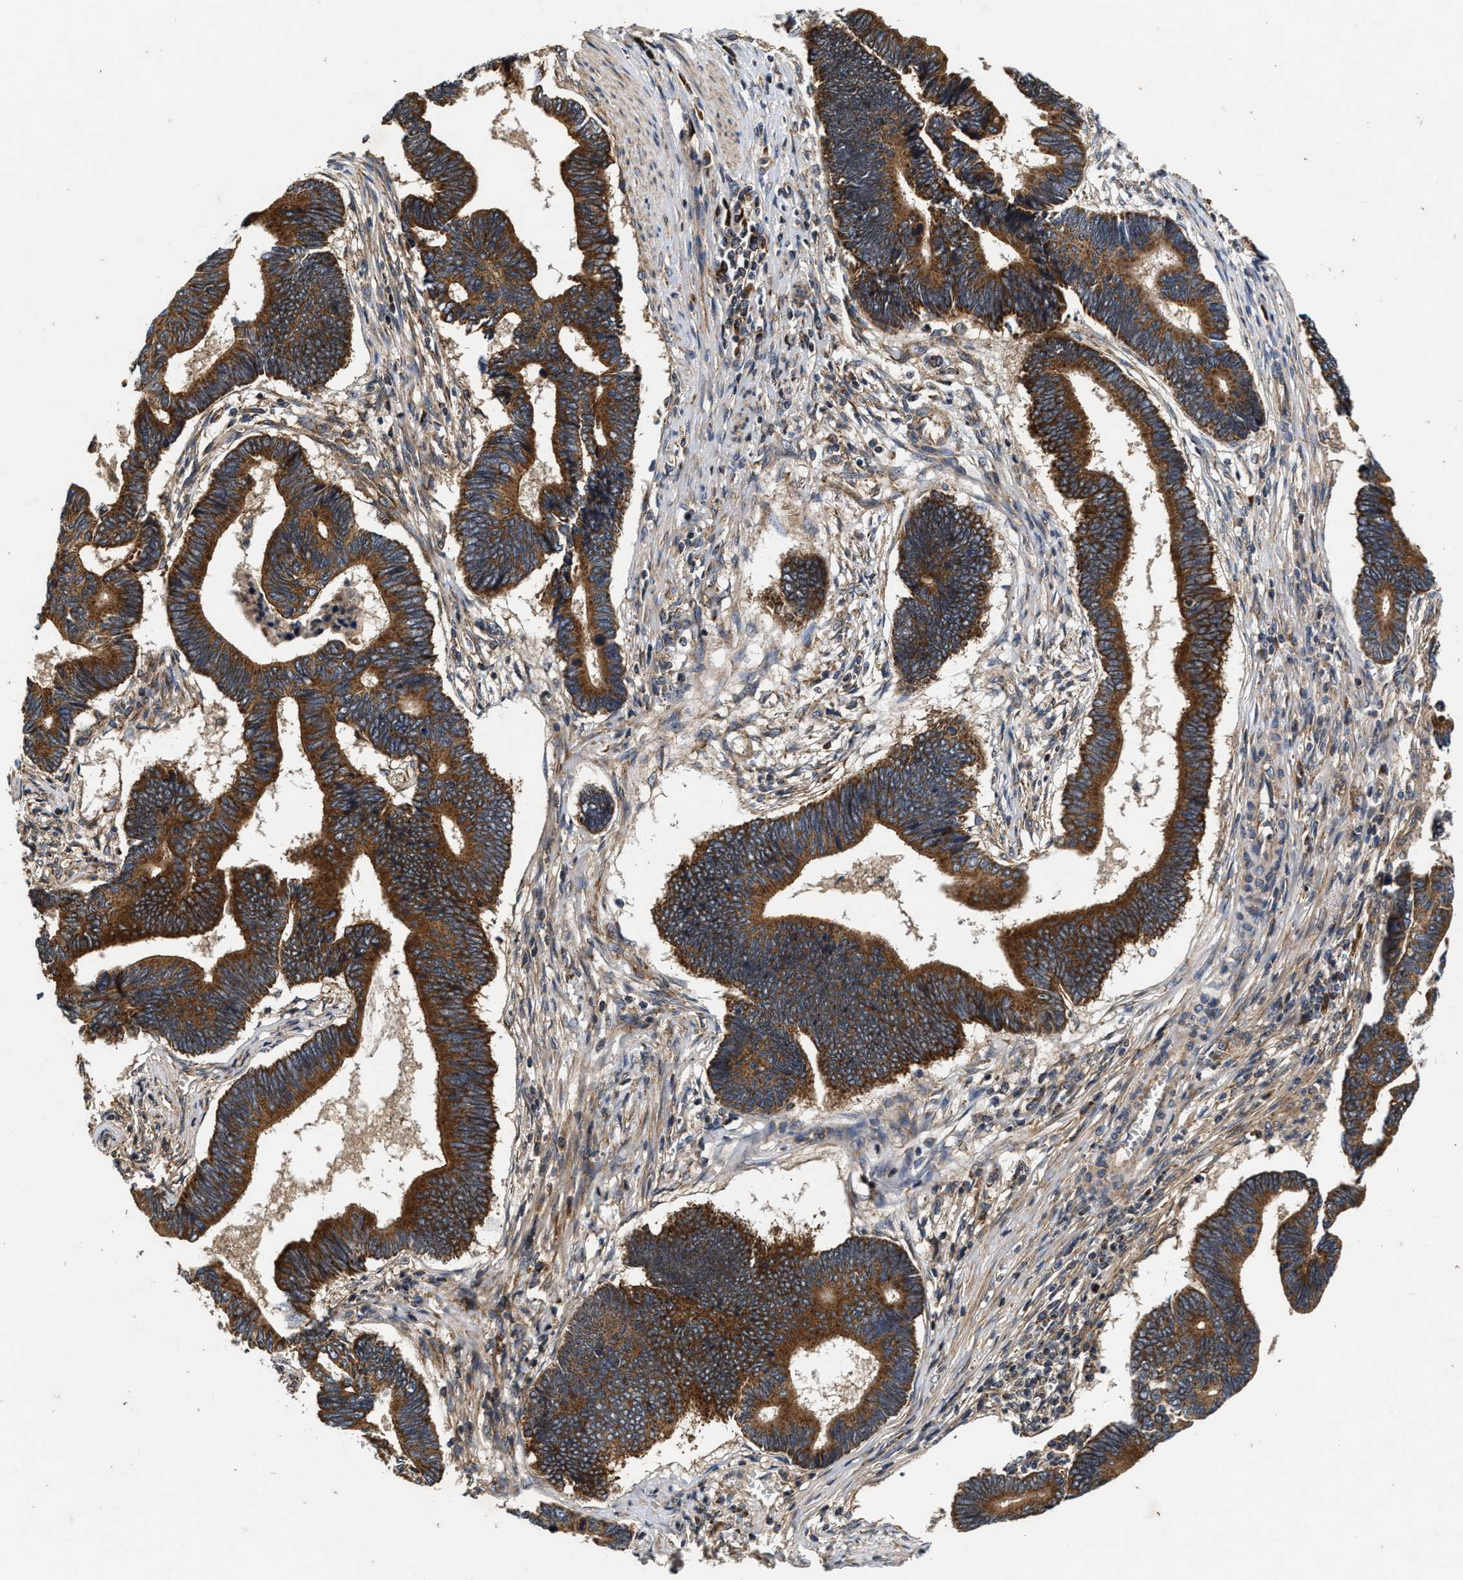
{"staining": {"intensity": "strong", "quantity": ">75%", "location": "cytoplasmic/membranous"}, "tissue": "pancreatic cancer", "cell_type": "Tumor cells", "image_type": "cancer", "snomed": [{"axis": "morphology", "description": "Adenocarcinoma, NOS"}, {"axis": "topography", "description": "Pancreas"}], "caption": "This histopathology image shows pancreatic cancer stained with immunohistochemistry to label a protein in brown. The cytoplasmic/membranous of tumor cells show strong positivity for the protein. Nuclei are counter-stained blue.", "gene": "EFNA4", "patient": {"sex": "female", "age": 70}}